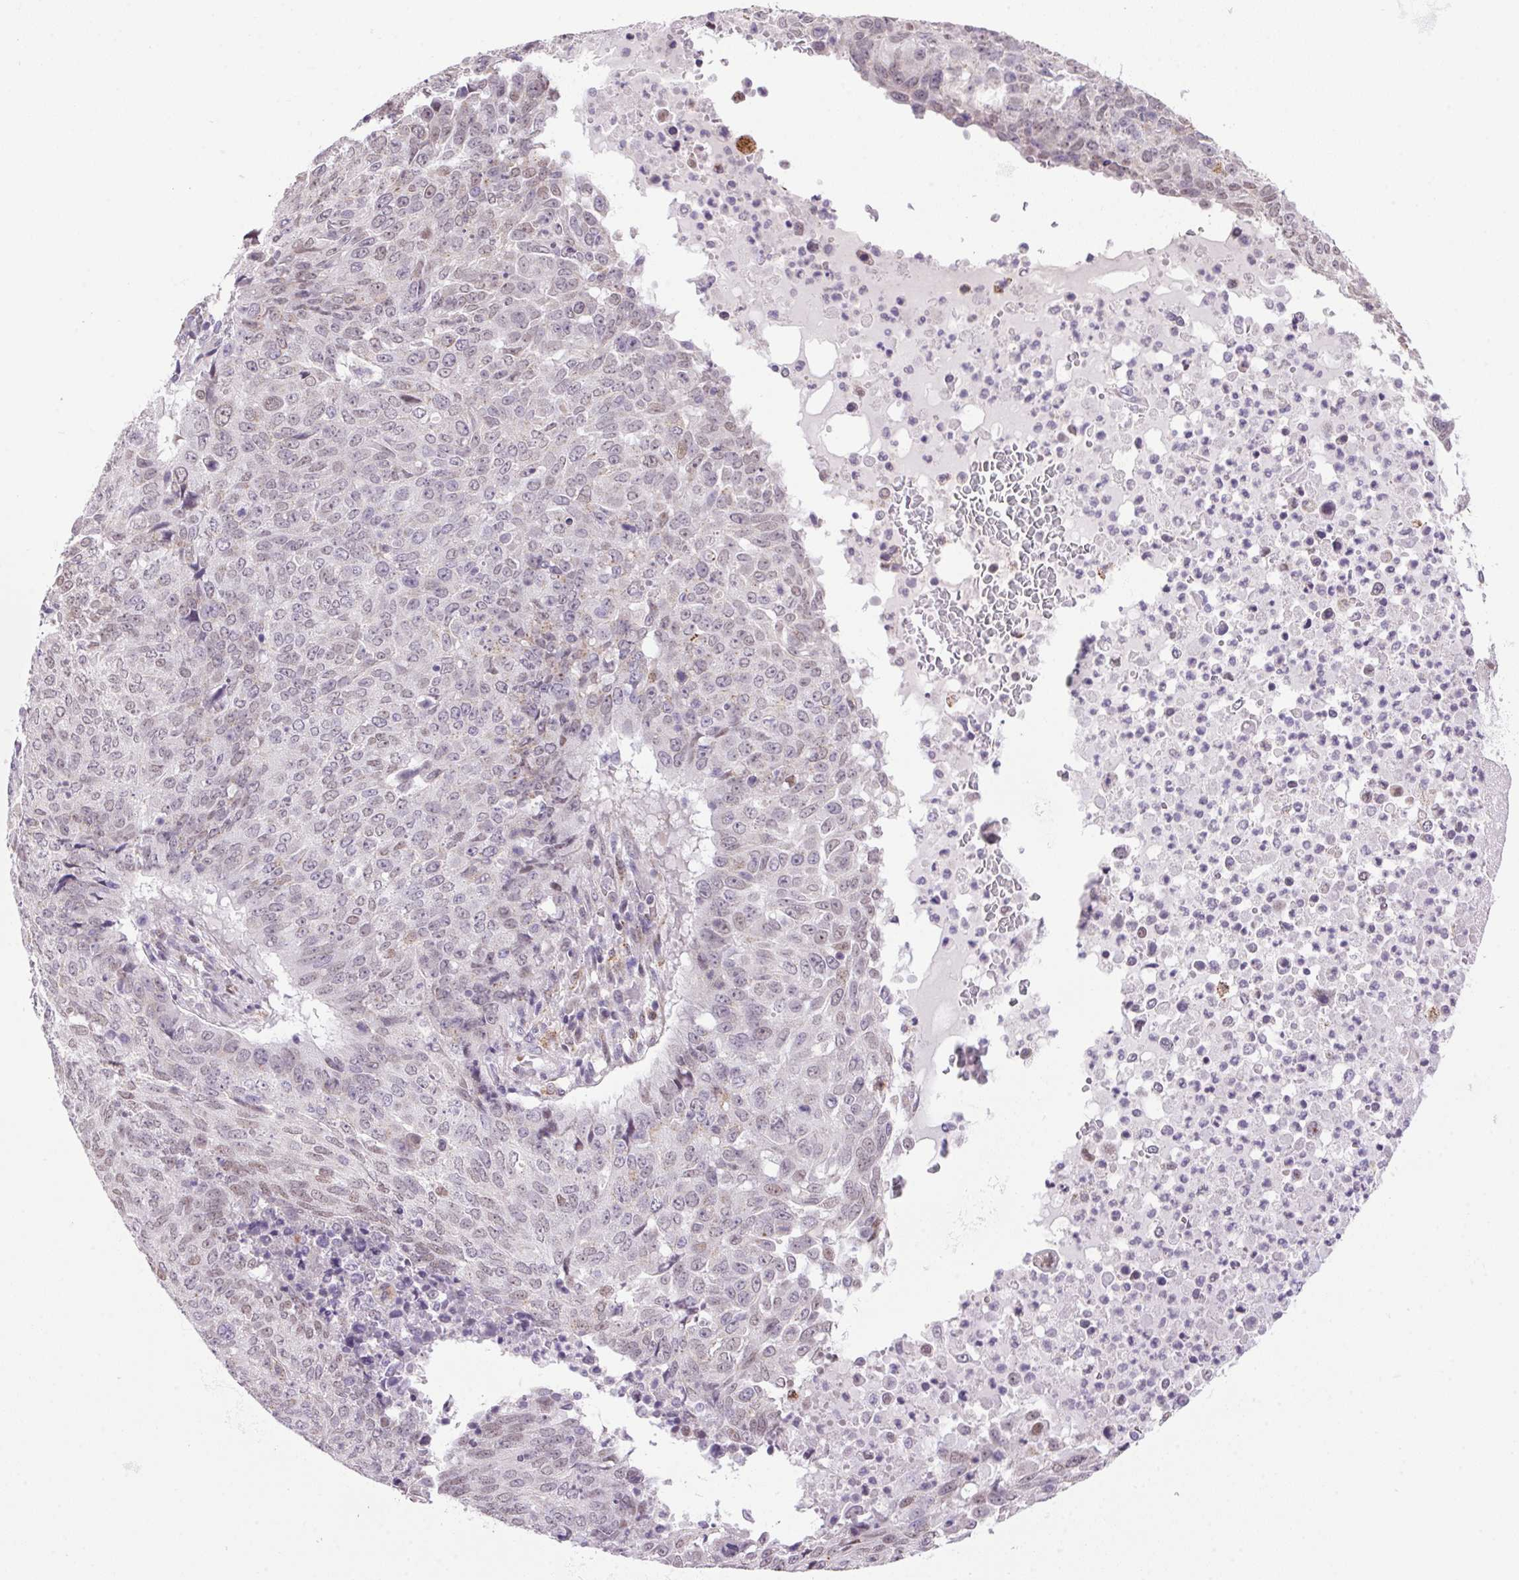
{"staining": {"intensity": "weak", "quantity": "<25%", "location": "cytoplasmic/membranous"}, "tissue": "lung cancer", "cell_type": "Tumor cells", "image_type": "cancer", "snomed": [{"axis": "morphology", "description": "Normal tissue, NOS"}, {"axis": "morphology", "description": "Squamous cell carcinoma, NOS"}, {"axis": "topography", "description": "Bronchus"}, {"axis": "topography", "description": "Lung"}], "caption": "Tumor cells are negative for brown protein staining in lung cancer (squamous cell carcinoma).", "gene": "AKR1E2", "patient": {"sex": "male", "age": 64}}